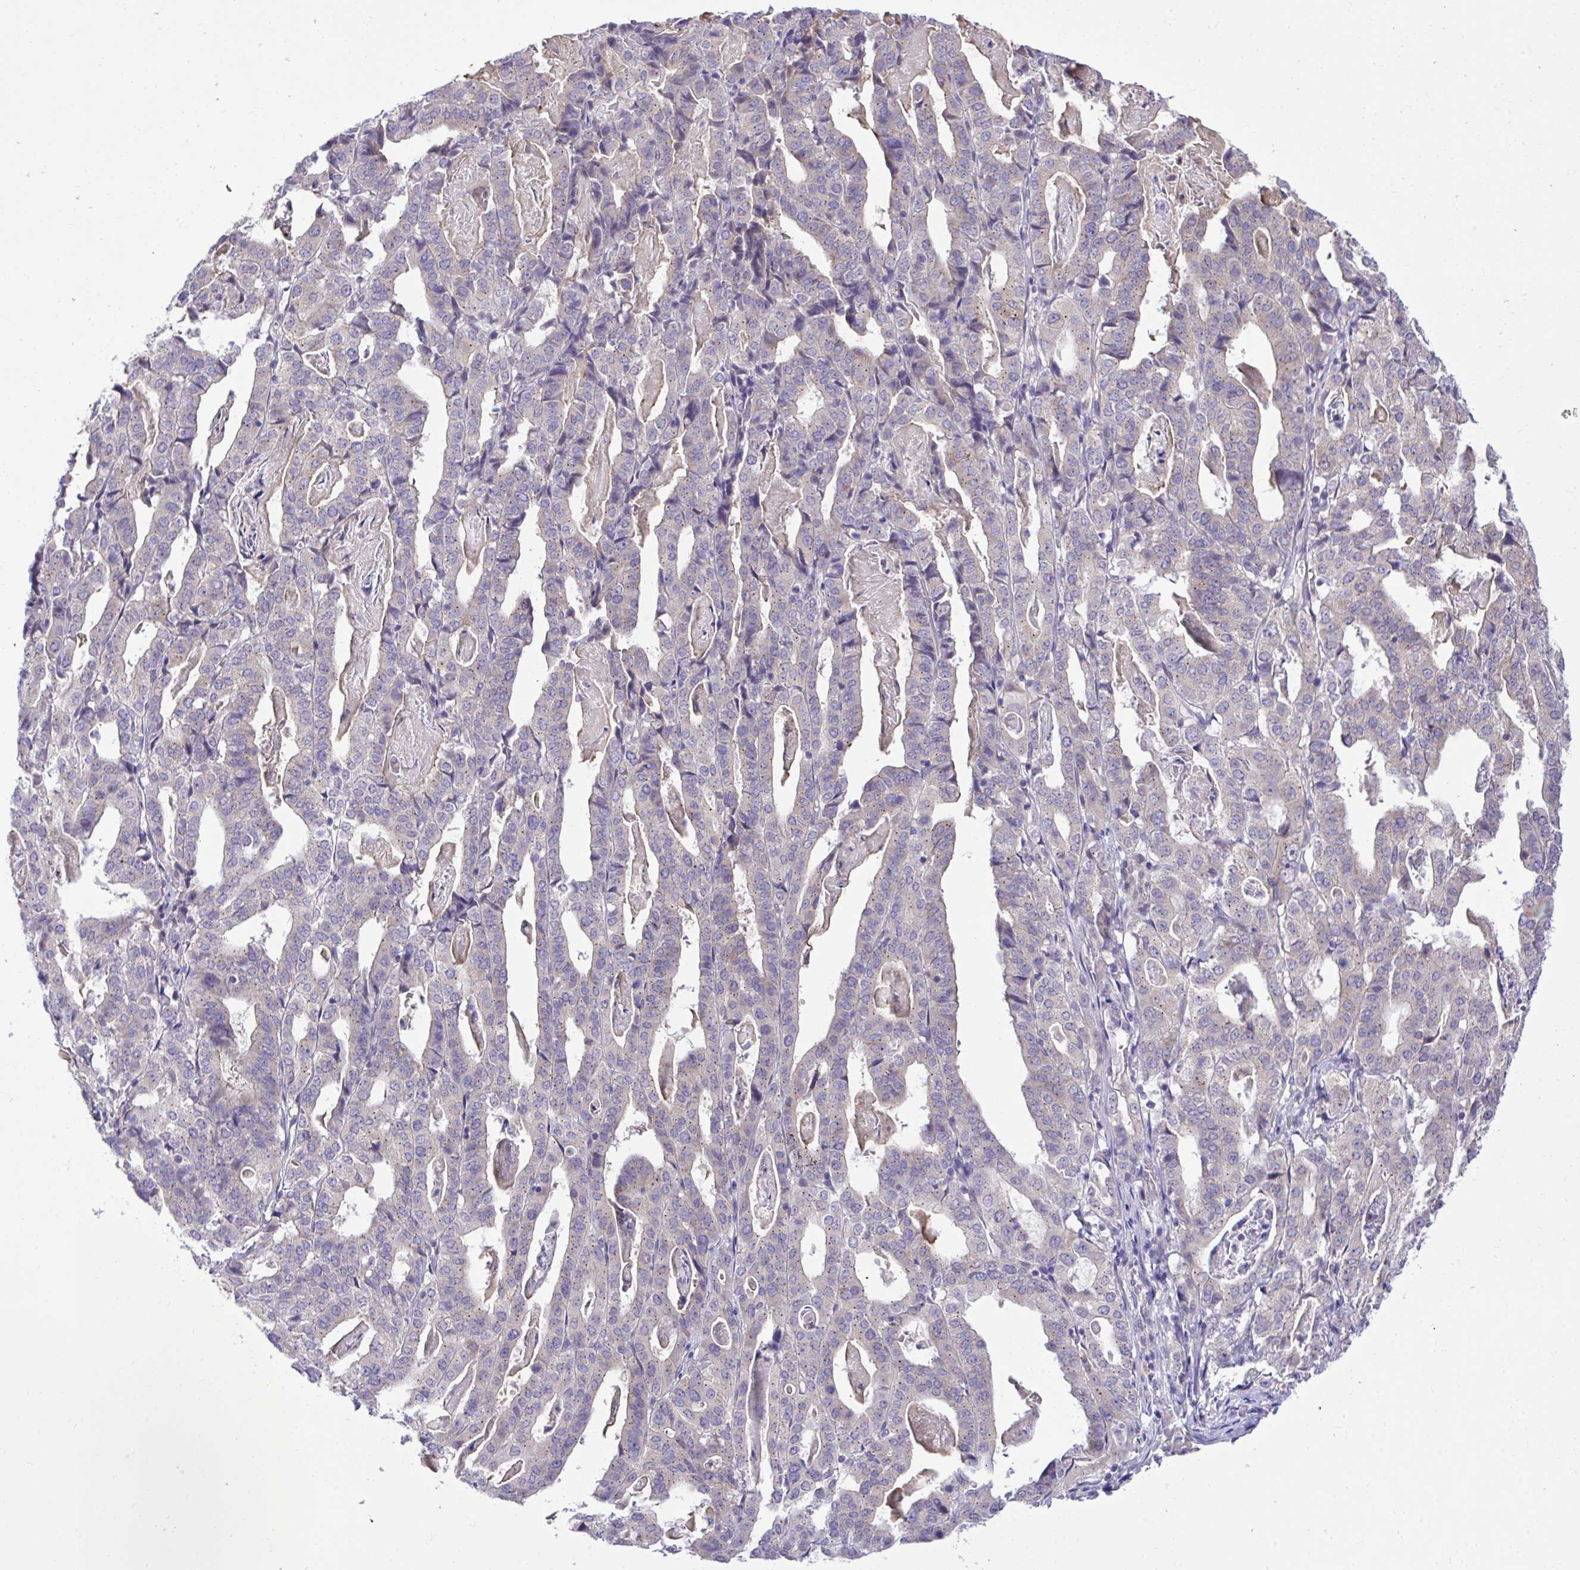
{"staining": {"intensity": "weak", "quantity": "25%-75%", "location": "cytoplasmic/membranous"}, "tissue": "stomach cancer", "cell_type": "Tumor cells", "image_type": "cancer", "snomed": [{"axis": "morphology", "description": "Adenocarcinoma, NOS"}, {"axis": "topography", "description": "Stomach"}], "caption": "Immunohistochemistry (IHC) micrograph of neoplastic tissue: adenocarcinoma (stomach) stained using immunohistochemistry demonstrates low levels of weak protein expression localized specifically in the cytoplasmic/membranous of tumor cells, appearing as a cytoplasmic/membranous brown color.", "gene": "CEACAM18", "patient": {"sex": "male", "age": 48}}